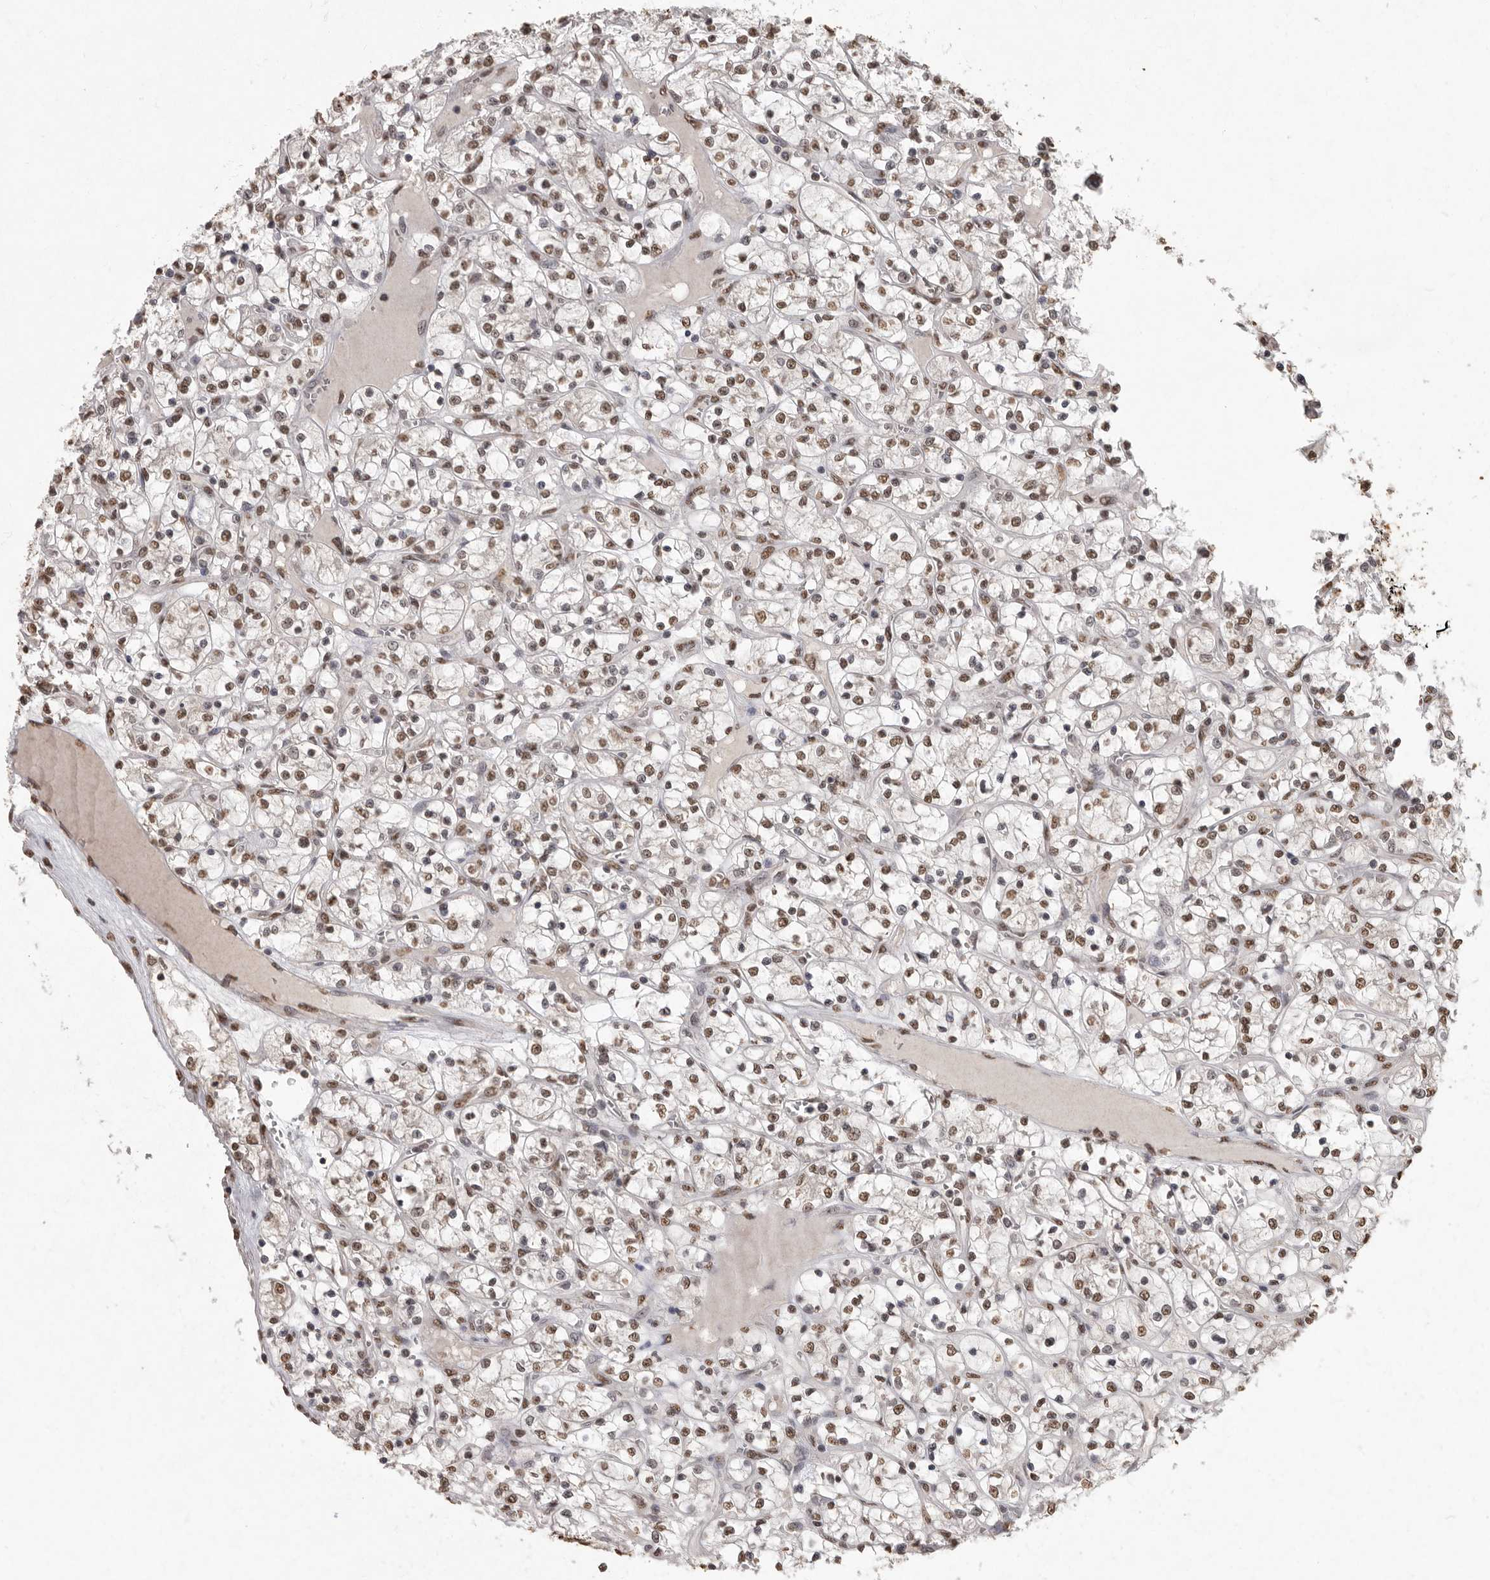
{"staining": {"intensity": "weak", "quantity": ">75%", "location": "nuclear"}, "tissue": "renal cancer", "cell_type": "Tumor cells", "image_type": "cancer", "snomed": [{"axis": "morphology", "description": "Adenocarcinoma, NOS"}, {"axis": "topography", "description": "Kidney"}], "caption": "Protein staining demonstrates weak nuclear positivity in about >75% of tumor cells in renal cancer.", "gene": "NBL1", "patient": {"sex": "female", "age": 69}}